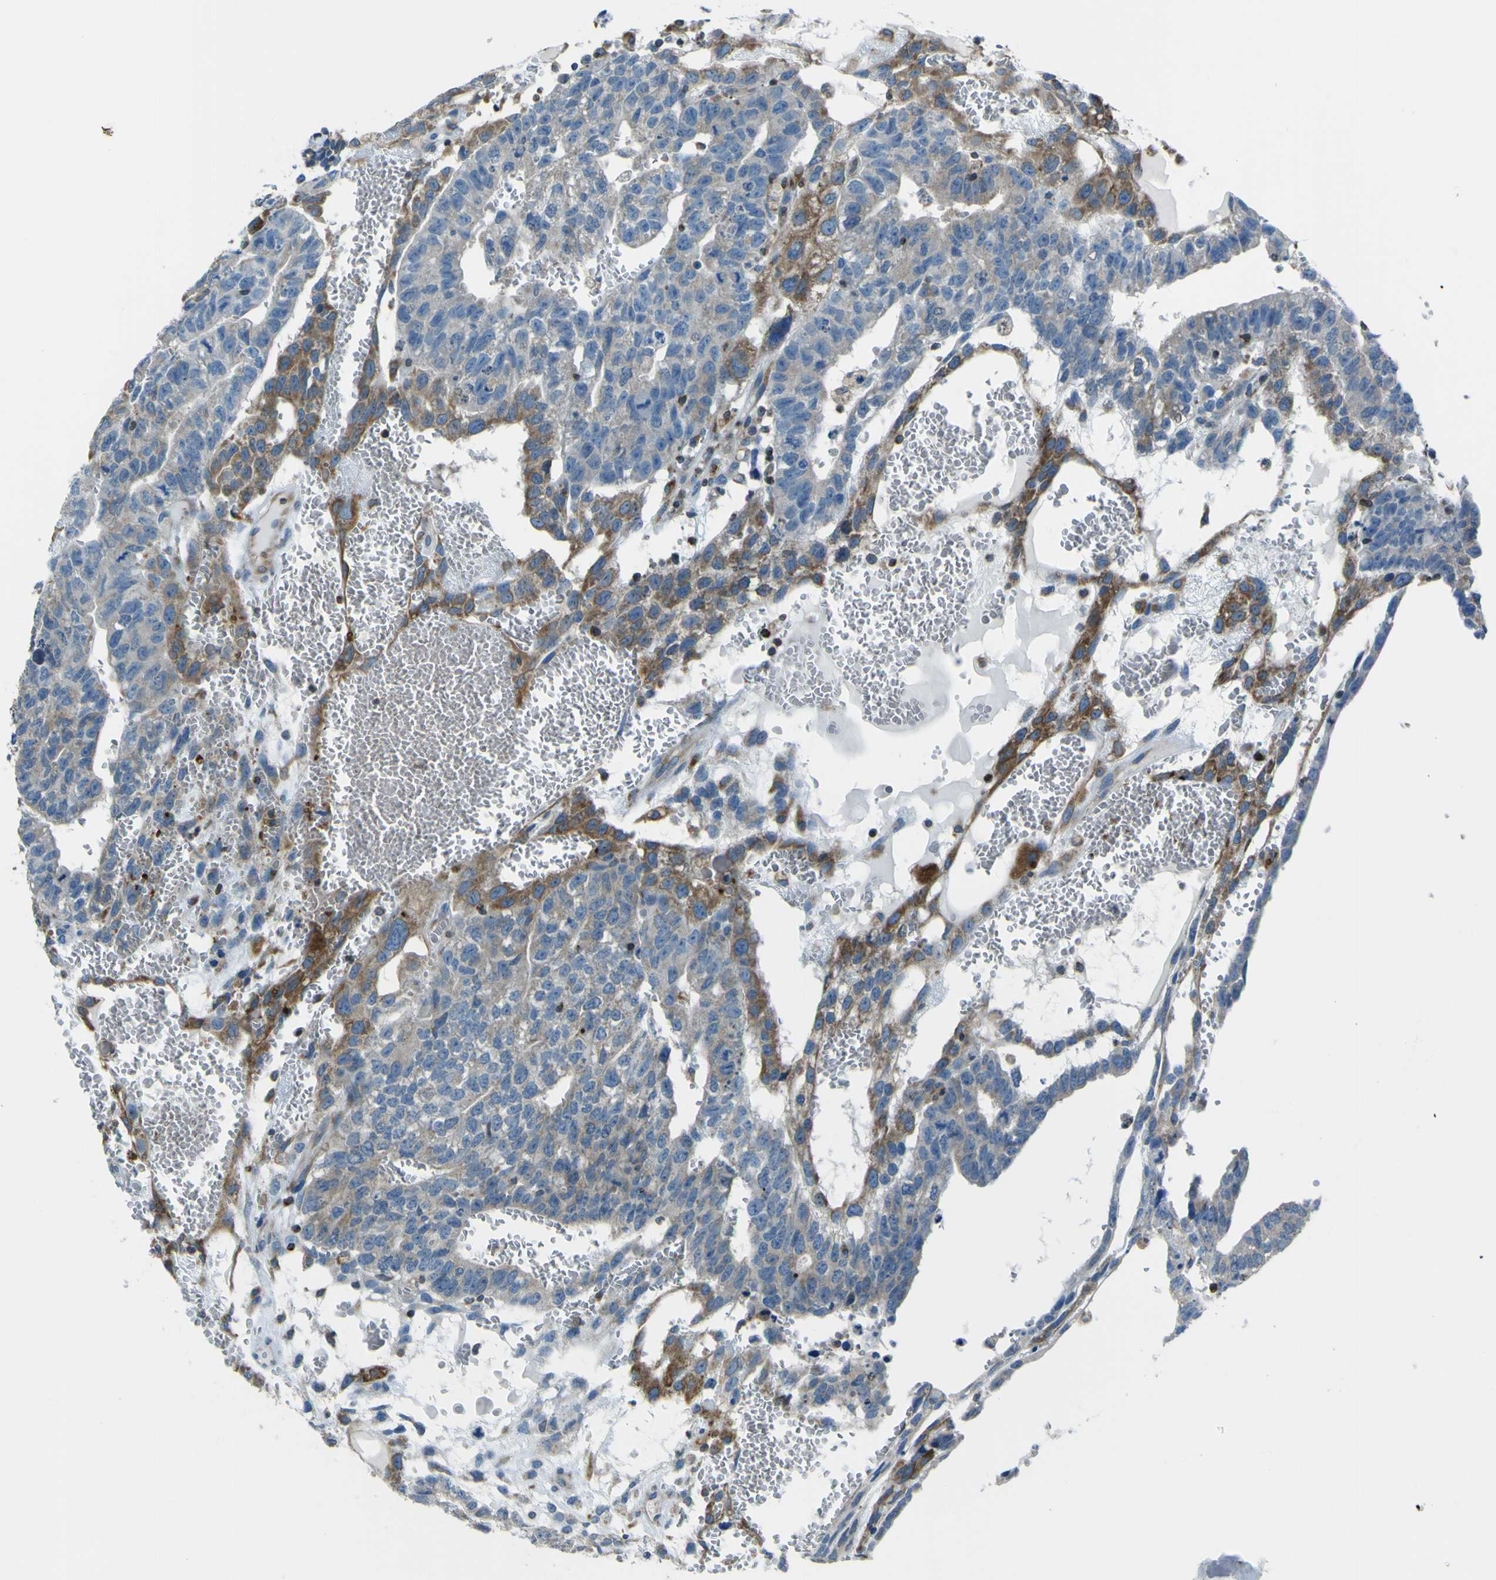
{"staining": {"intensity": "weak", "quantity": ">75%", "location": "cytoplasmic/membranous"}, "tissue": "testis cancer", "cell_type": "Tumor cells", "image_type": "cancer", "snomed": [{"axis": "morphology", "description": "Seminoma, NOS"}, {"axis": "morphology", "description": "Carcinoma, Embryonal, NOS"}, {"axis": "topography", "description": "Testis"}], "caption": "Immunohistochemistry of testis cancer reveals low levels of weak cytoplasmic/membranous expression in about >75% of tumor cells. (DAB (3,3'-diaminobenzidine) = brown stain, brightfield microscopy at high magnification).", "gene": "STIM1", "patient": {"sex": "male", "age": 52}}